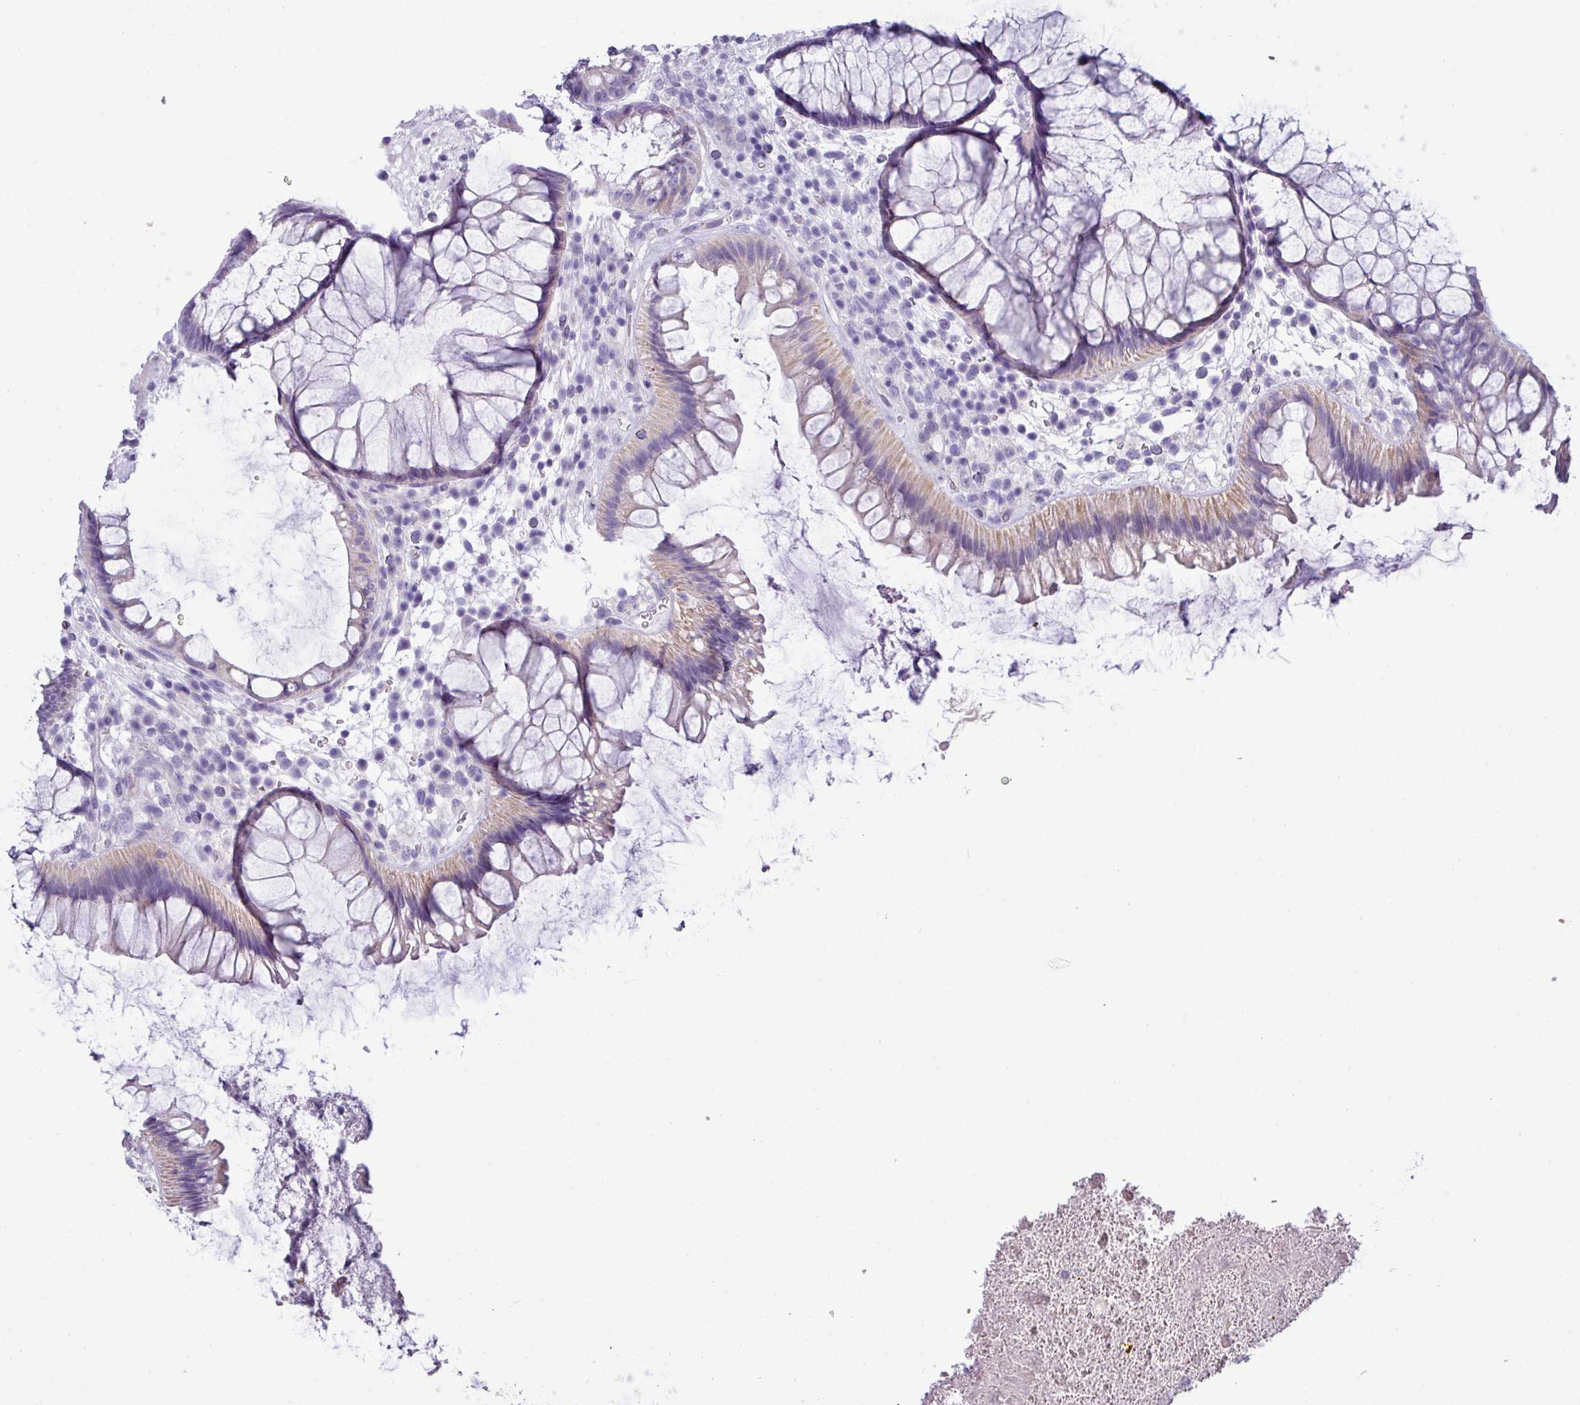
{"staining": {"intensity": "weak", "quantity": "<25%", "location": "cytoplasmic/membranous"}, "tissue": "rectum", "cell_type": "Glandular cells", "image_type": "normal", "snomed": [{"axis": "morphology", "description": "Normal tissue, NOS"}, {"axis": "topography", "description": "Rectum"}], "caption": "Photomicrograph shows no protein staining in glandular cells of benign rectum.", "gene": "VCX2", "patient": {"sex": "male", "age": 51}}